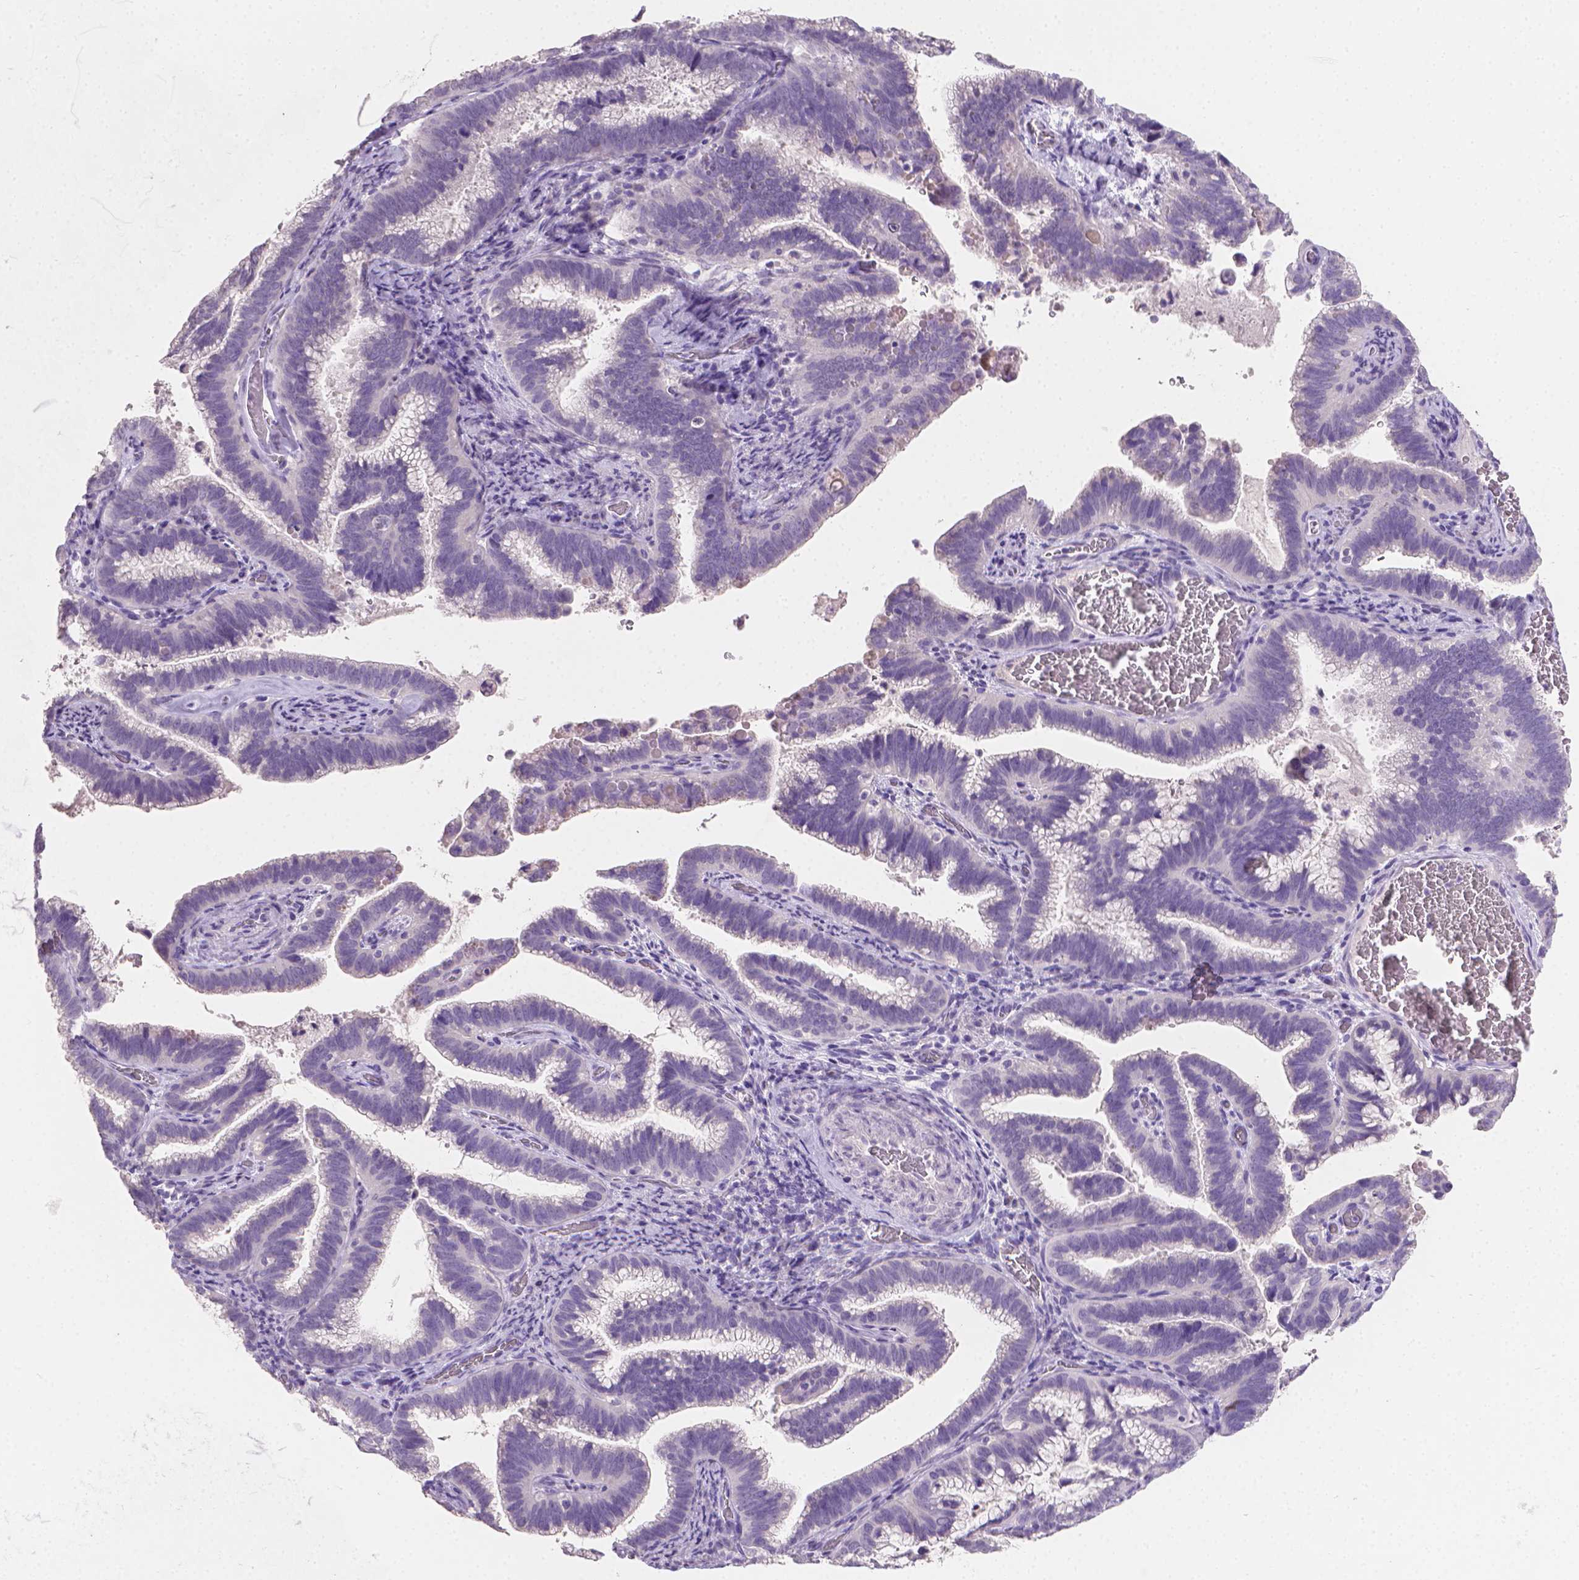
{"staining": {"intensity": "negative", "quantity": "none", "location": "none"}, "tissue": "cervical cancer", "cell_type": "Tumor cells", "image_type": "cancer", "snomed": [{"axis": "morphology", "description": "Adenocarcinoma, NOS"}, {"axis": "topography", "description": "Cervix"}], "caption": "This is an immunohistochemistry (IHC) image of human adenocarcinoma (cervical). There is no staining in tumor cells.", "gene": "TNNI2", "patient": {"sex": "female", "age": 61}}